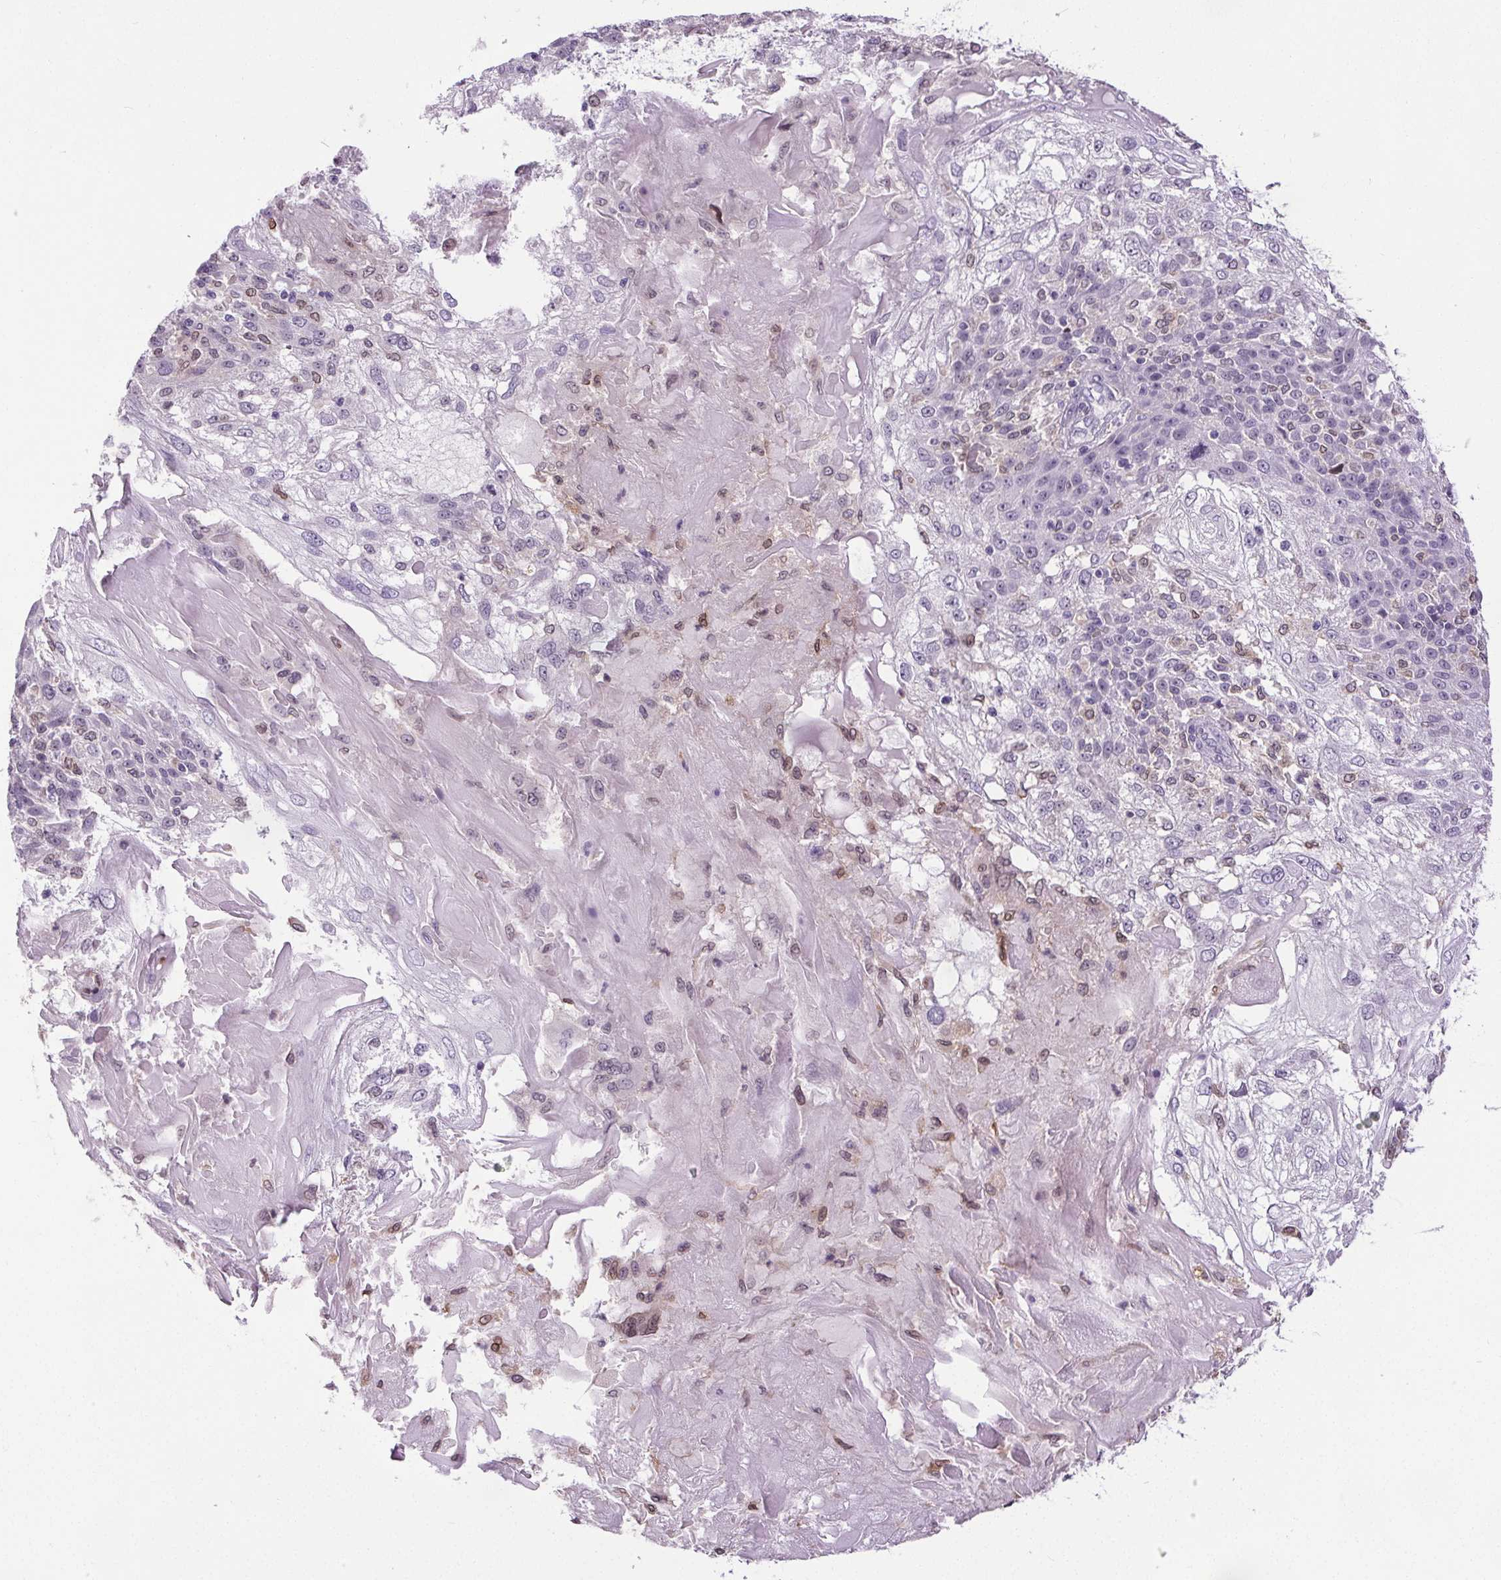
{"staining": {"intensity": "moderate", "quantity": "<25%", "location": "nuclear"}, "tissue": "skin cancer", "cell_type": "Tumor cells", "image_type": "cancer", "snomed": [{"axis": "morphology", "description": "Normal tissue, NOS"}, {"axis": "morphology", "description": "Squamous cell carcinoma, NOS"}, {"axis": "topography", "description": "Skin"}], "caption": "Skin squamous cell carcinoma stained with a protein marker exhibits moderate staining in tumor cells.", "gene": "TMEM240", "patient": {"sex": "female", "age": 83}}